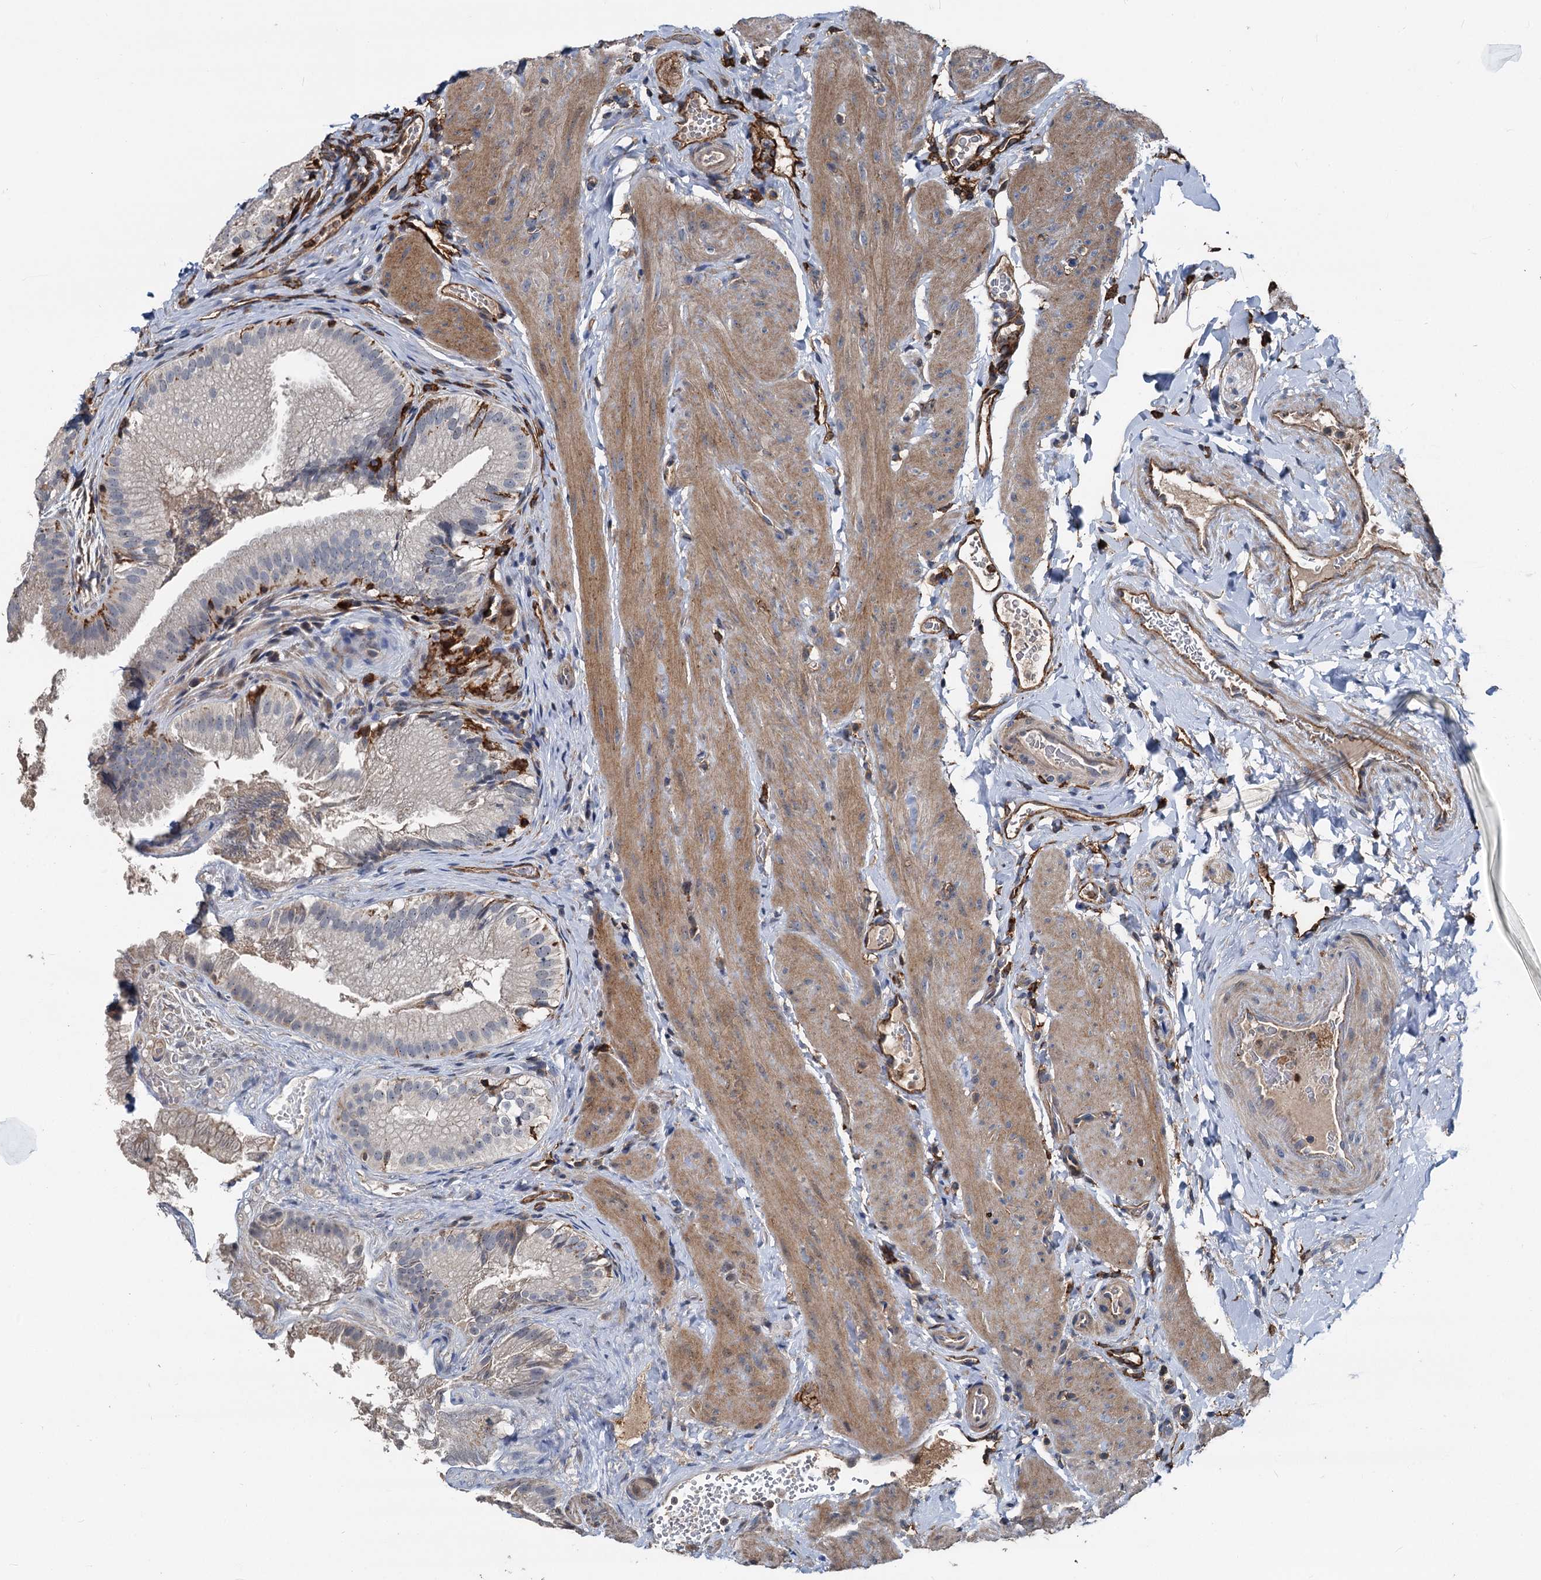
{"staining": {"intensity": "weak", "quantity": "25%-75%", "location": "cytoplasmic/membranous"}, "tissue": "gallbladder", "cell_type": "Glandular cells", "image_type": "normal", "snomed": [{"axis": "morphology", "description": "Normal tissue, NOS"}, {"axis": "topography", "description": "Gallbladder"}], "caption": "DAB immunohistochemical staining of normal human gallbladder shows weak cytoplasmic/membranous protein expression in approximately 25%-75% of glandular cells.", "gene": "PLEKHO2", "patient": {"sex": "female", "age": 30}}